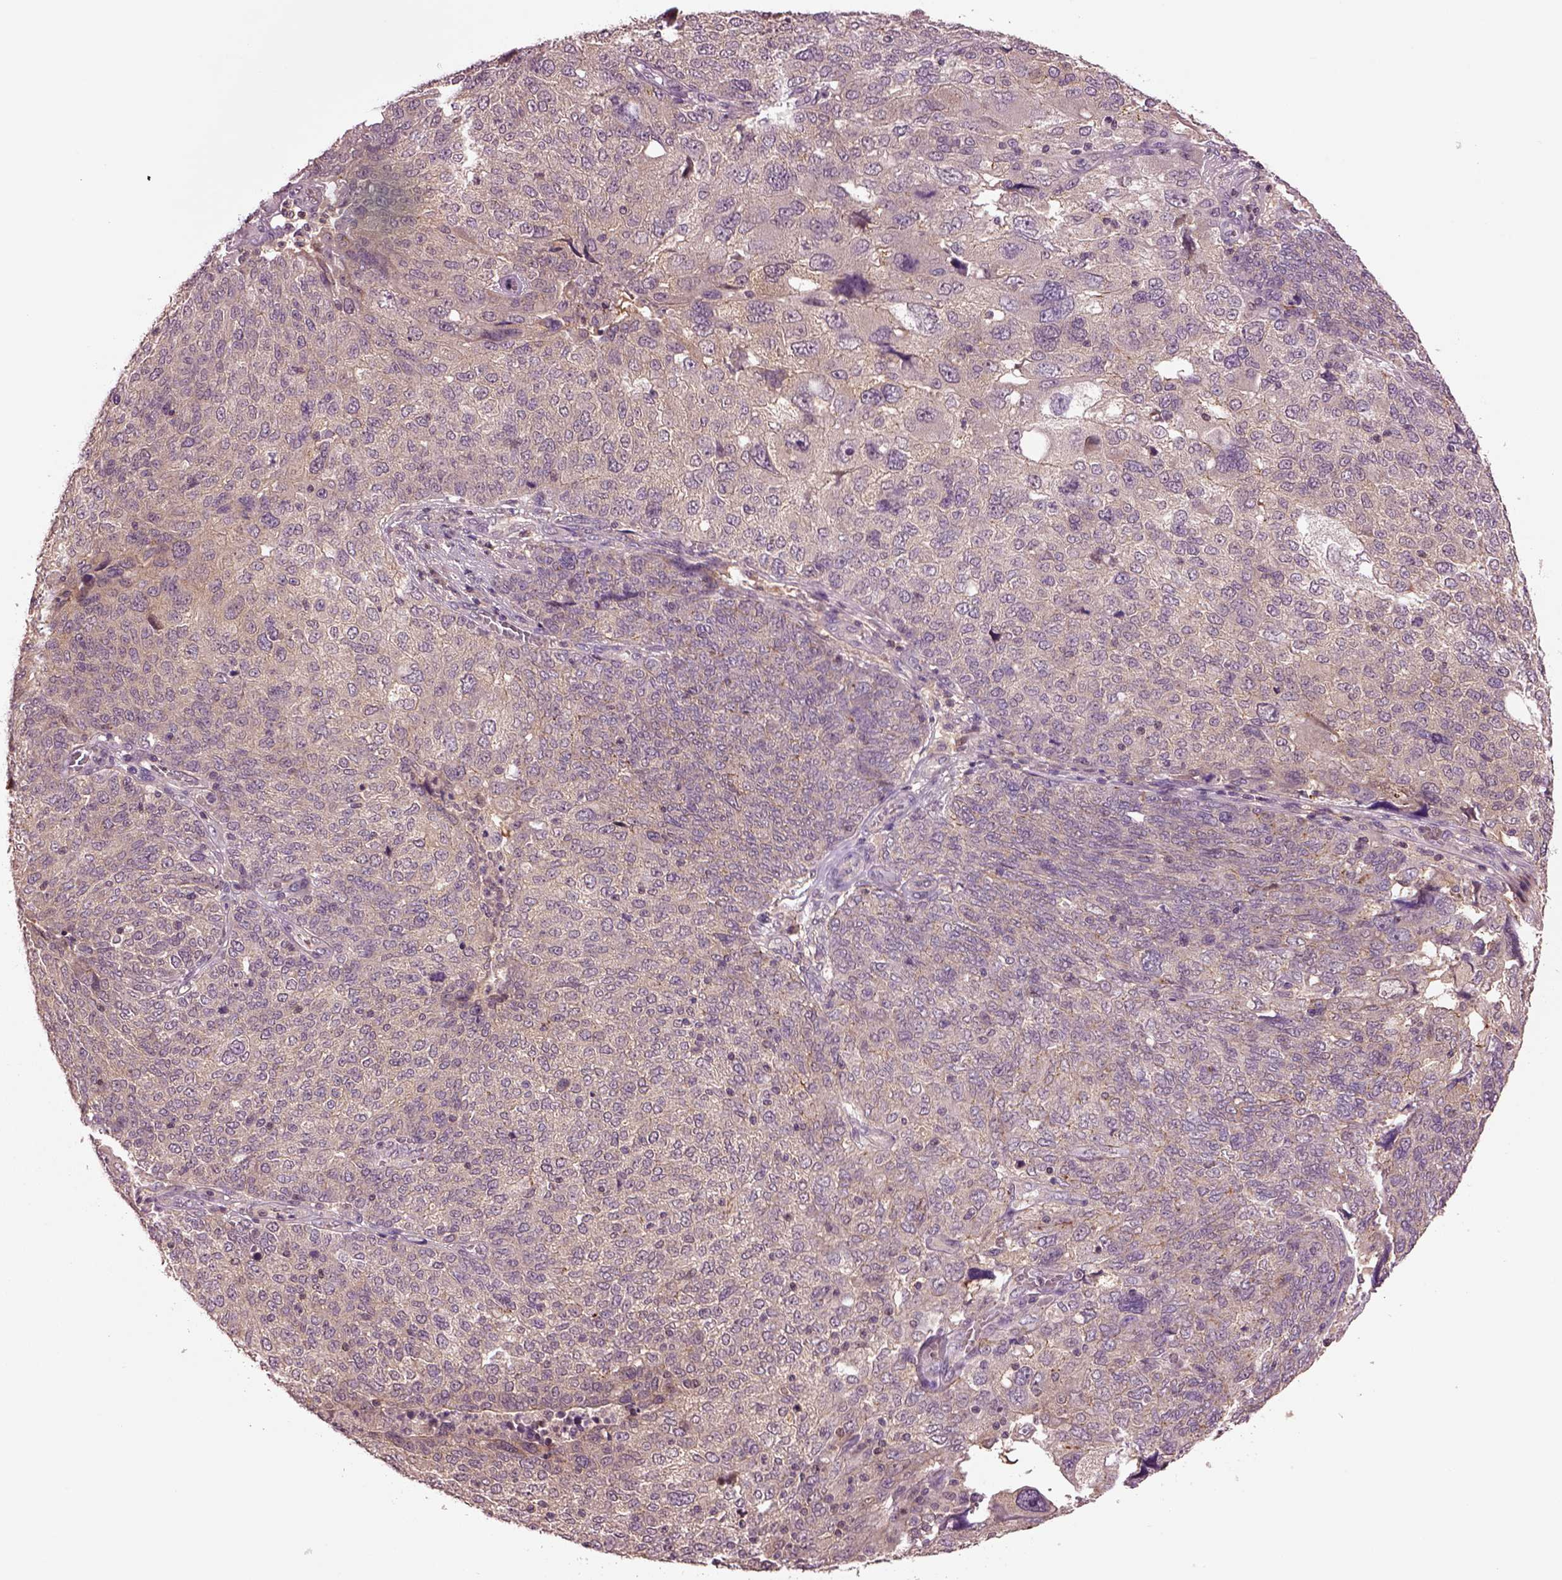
{"staining": {"intensity": "moderate", "quantity": "<25%", "location": "cytoplasmic/membranous"}, "tissue": "ovarian cancer", "cell_type": "Tumor cells", "image_type": "cancer", "snomed": [{"axis": "morphology", "description": "Carcinoma, endometroid"}, {"axis": "topography", "description": "Ovary"}], "caption": "Protein staining of ovarian endometroid carcinoma tissue displays moderate cytoplasmic/membranous expression in approximately <25% of tumor cells. The protein of interest is stained brown, and the nuclei are stained in blue (DAB IHC with brightfield microscopy, high magnification).", "gene": "MTHFS", "patient": {"sex": "female", "age": 58}}